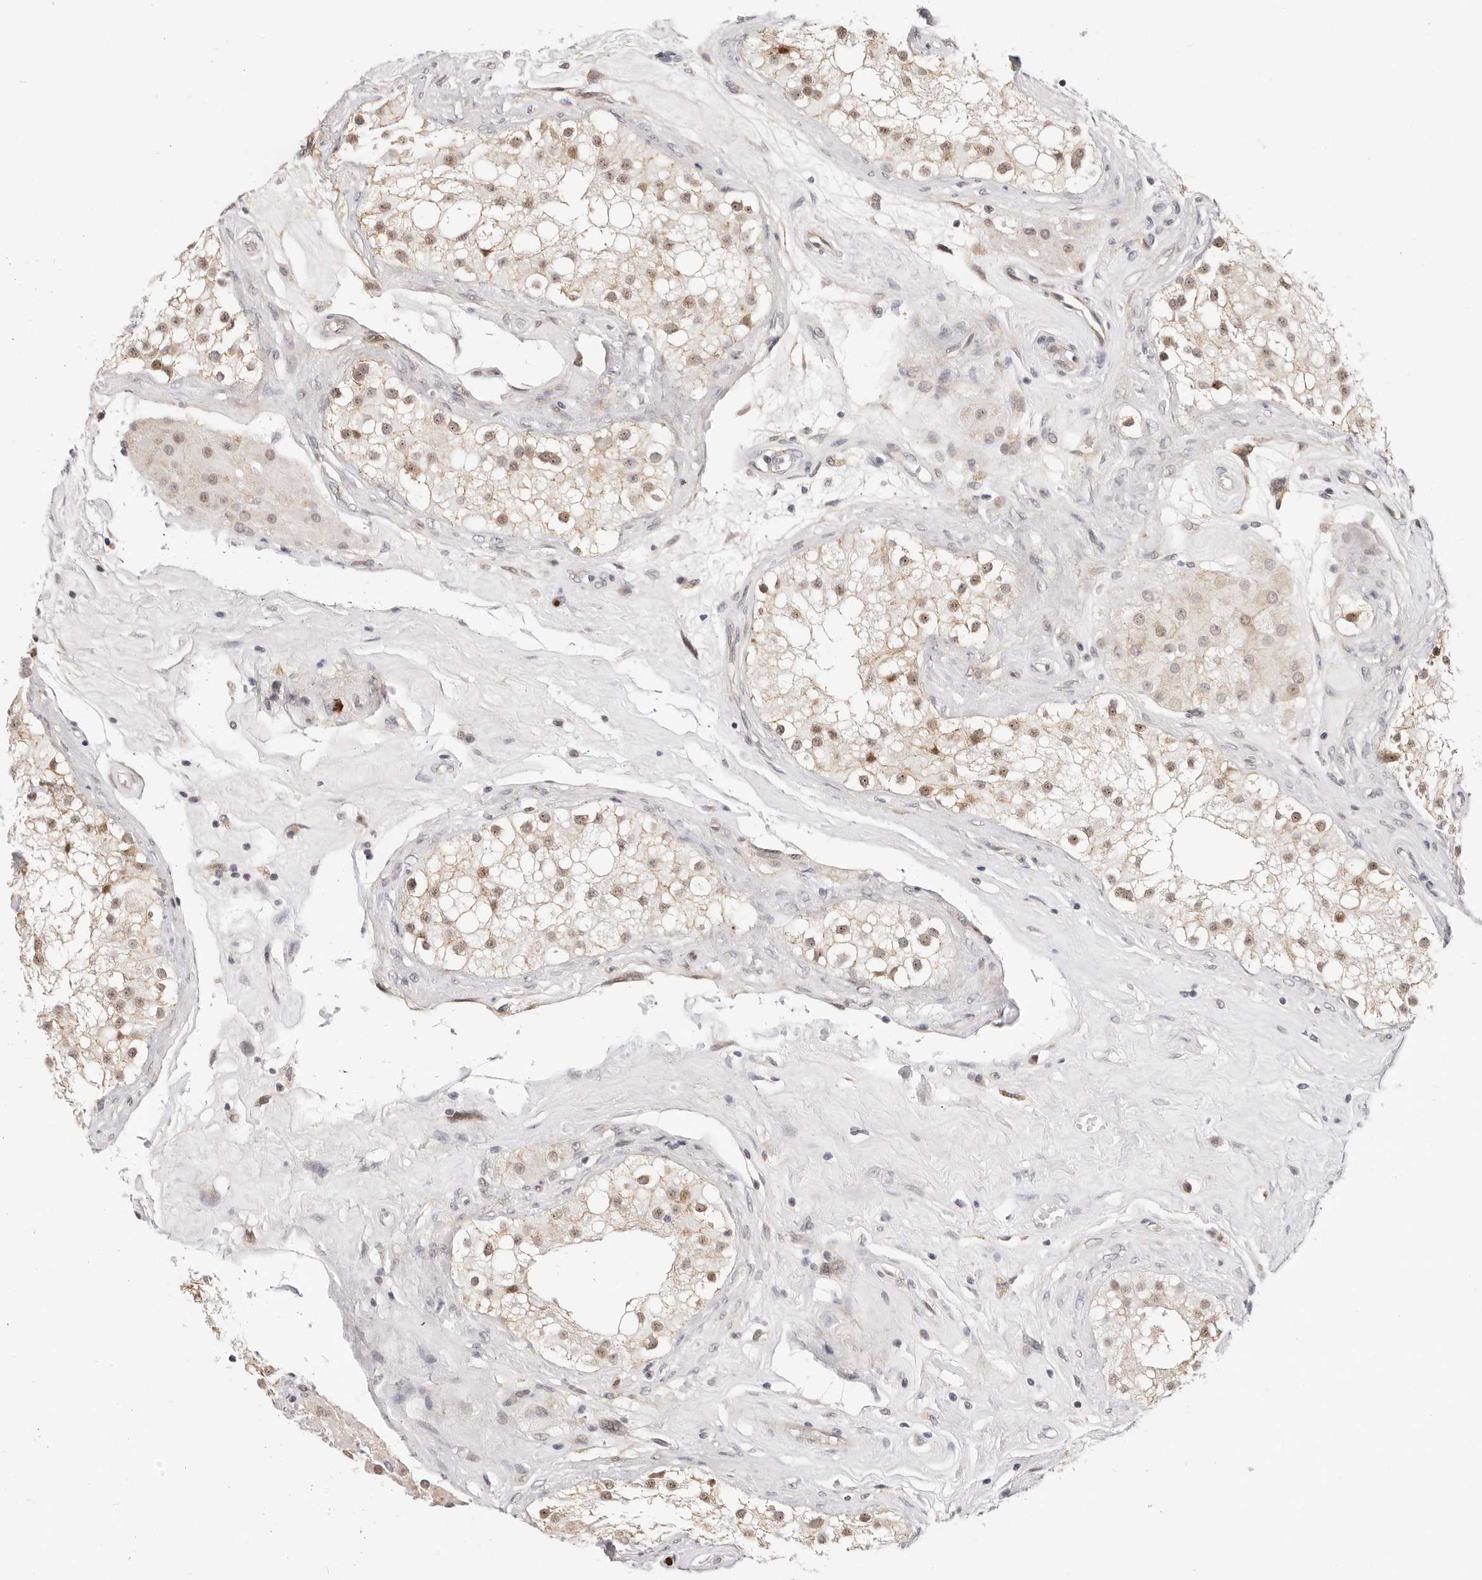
{"staining": {"intensity": "moderate", "quantity": ">75%", "location": "cytoplasmic/membranous,nuclear"}, "tissue": "testis", "cell_type": "Cells in seminiferous ducts", "image_type": "normal", "snomed": [{"axis": "morphology", "description": "Normal tissue, NOS"}, {"axis": "topography", "description": "Testis"}], "caption": "The immunohistochemical stain highlights moderate cytoplasmic/membranous,nuclear staining in cells in seminiferous ducts of normal testis. Immunohistochemistry stains the protein of interest in brown and the nuclei are stained blue.", "gene": "AFDN", "patient": {"sex": "male", "age": 84}}